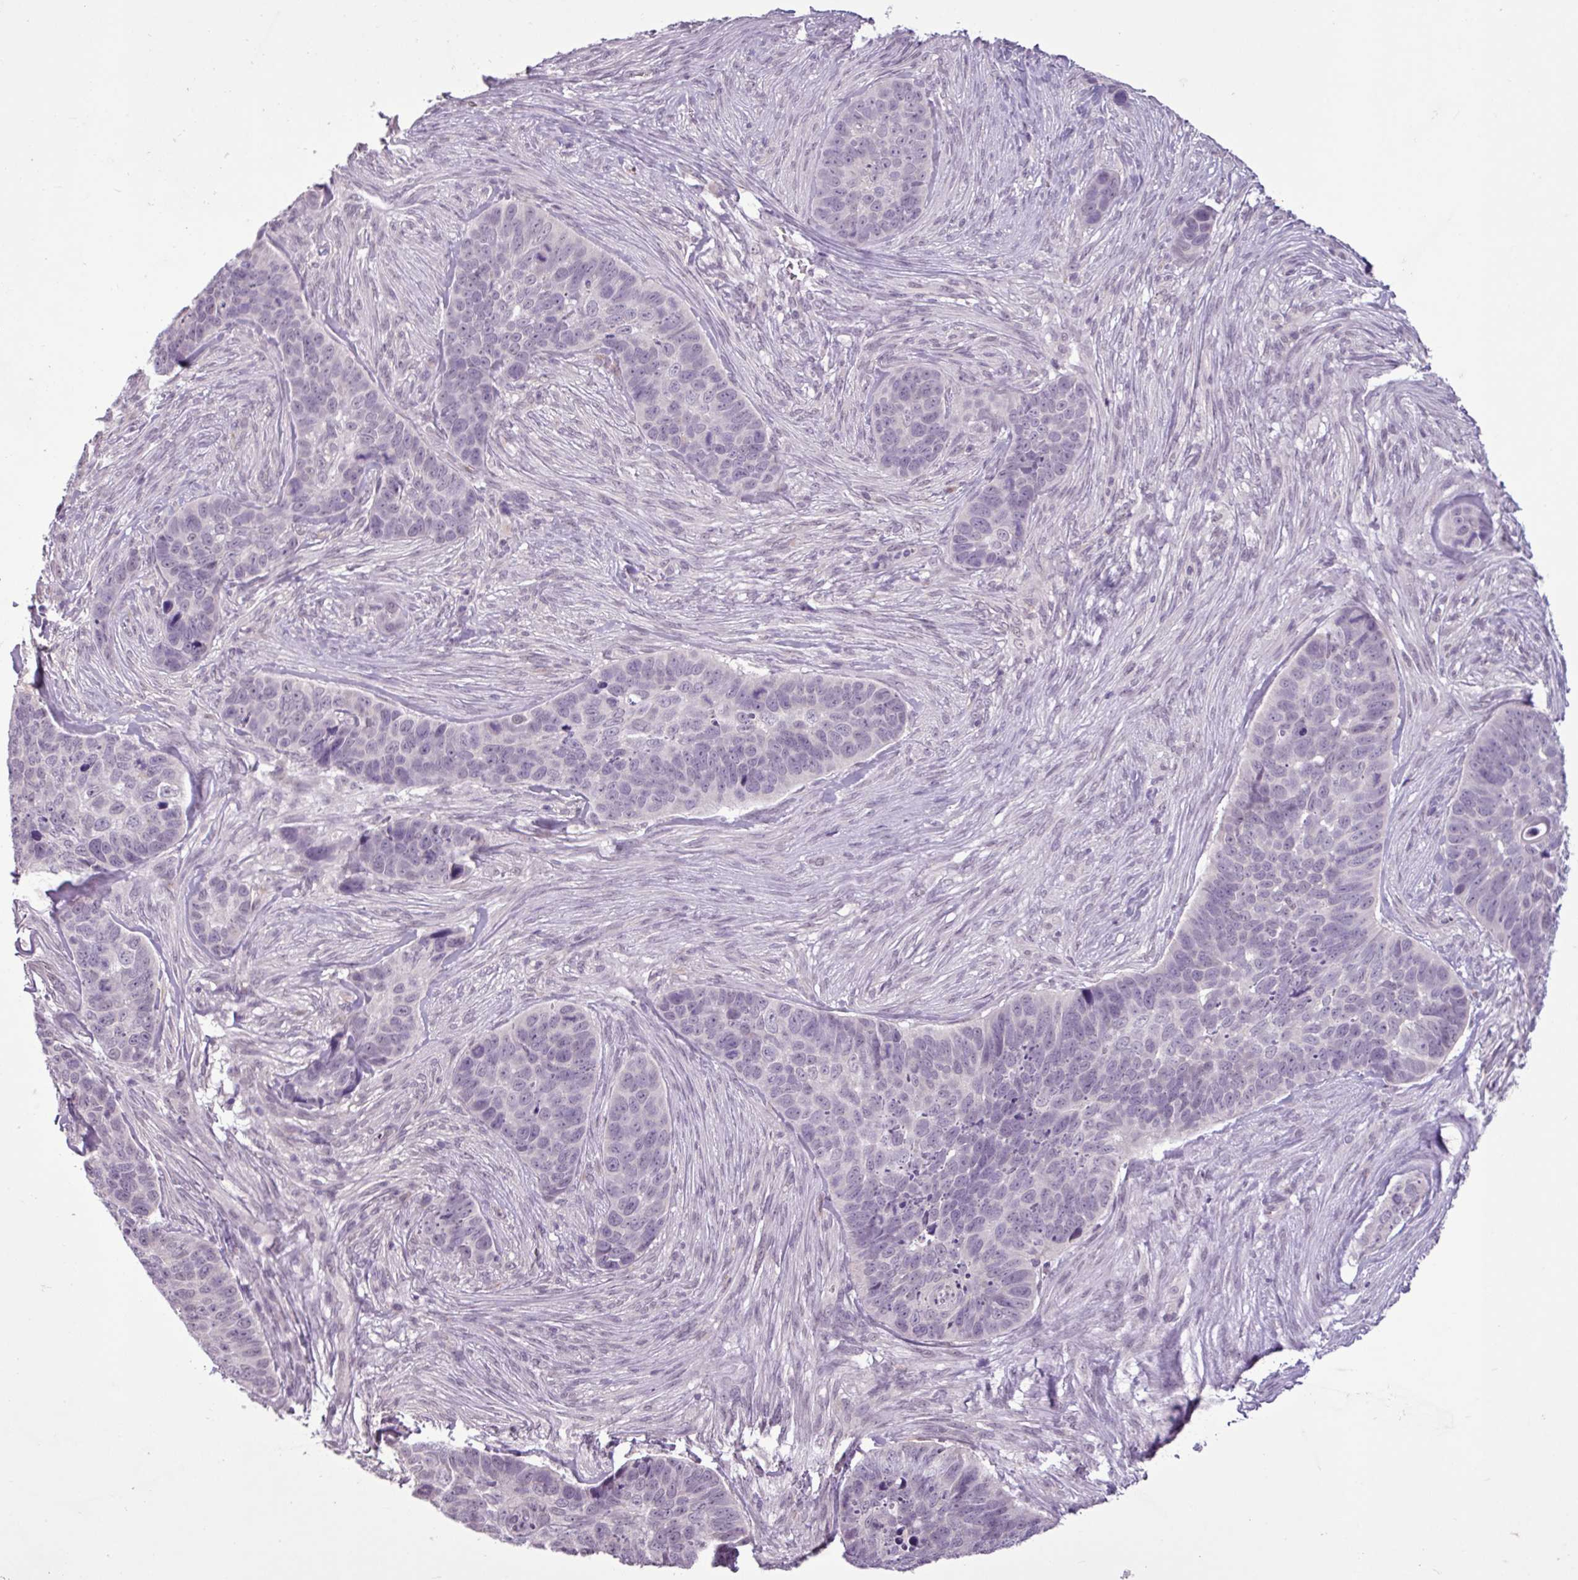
{"staining": {"intensity": "negative", "quantity": "none", "location": "none"}, "tissue": "skin cancer", "cell_type": "Tumor cells", "image_type": "cancer", "snomed": [{"axis": "morphology", "description": "Basal cell carcinoma"}, {"axis": "topography", "description": "Skin"}], "caption": "IHC of human skin basal cell carcinoma displays no staining in tumor cells.", "gene": "C9orf24", "patient": {"sex": "female", "age": 82}}